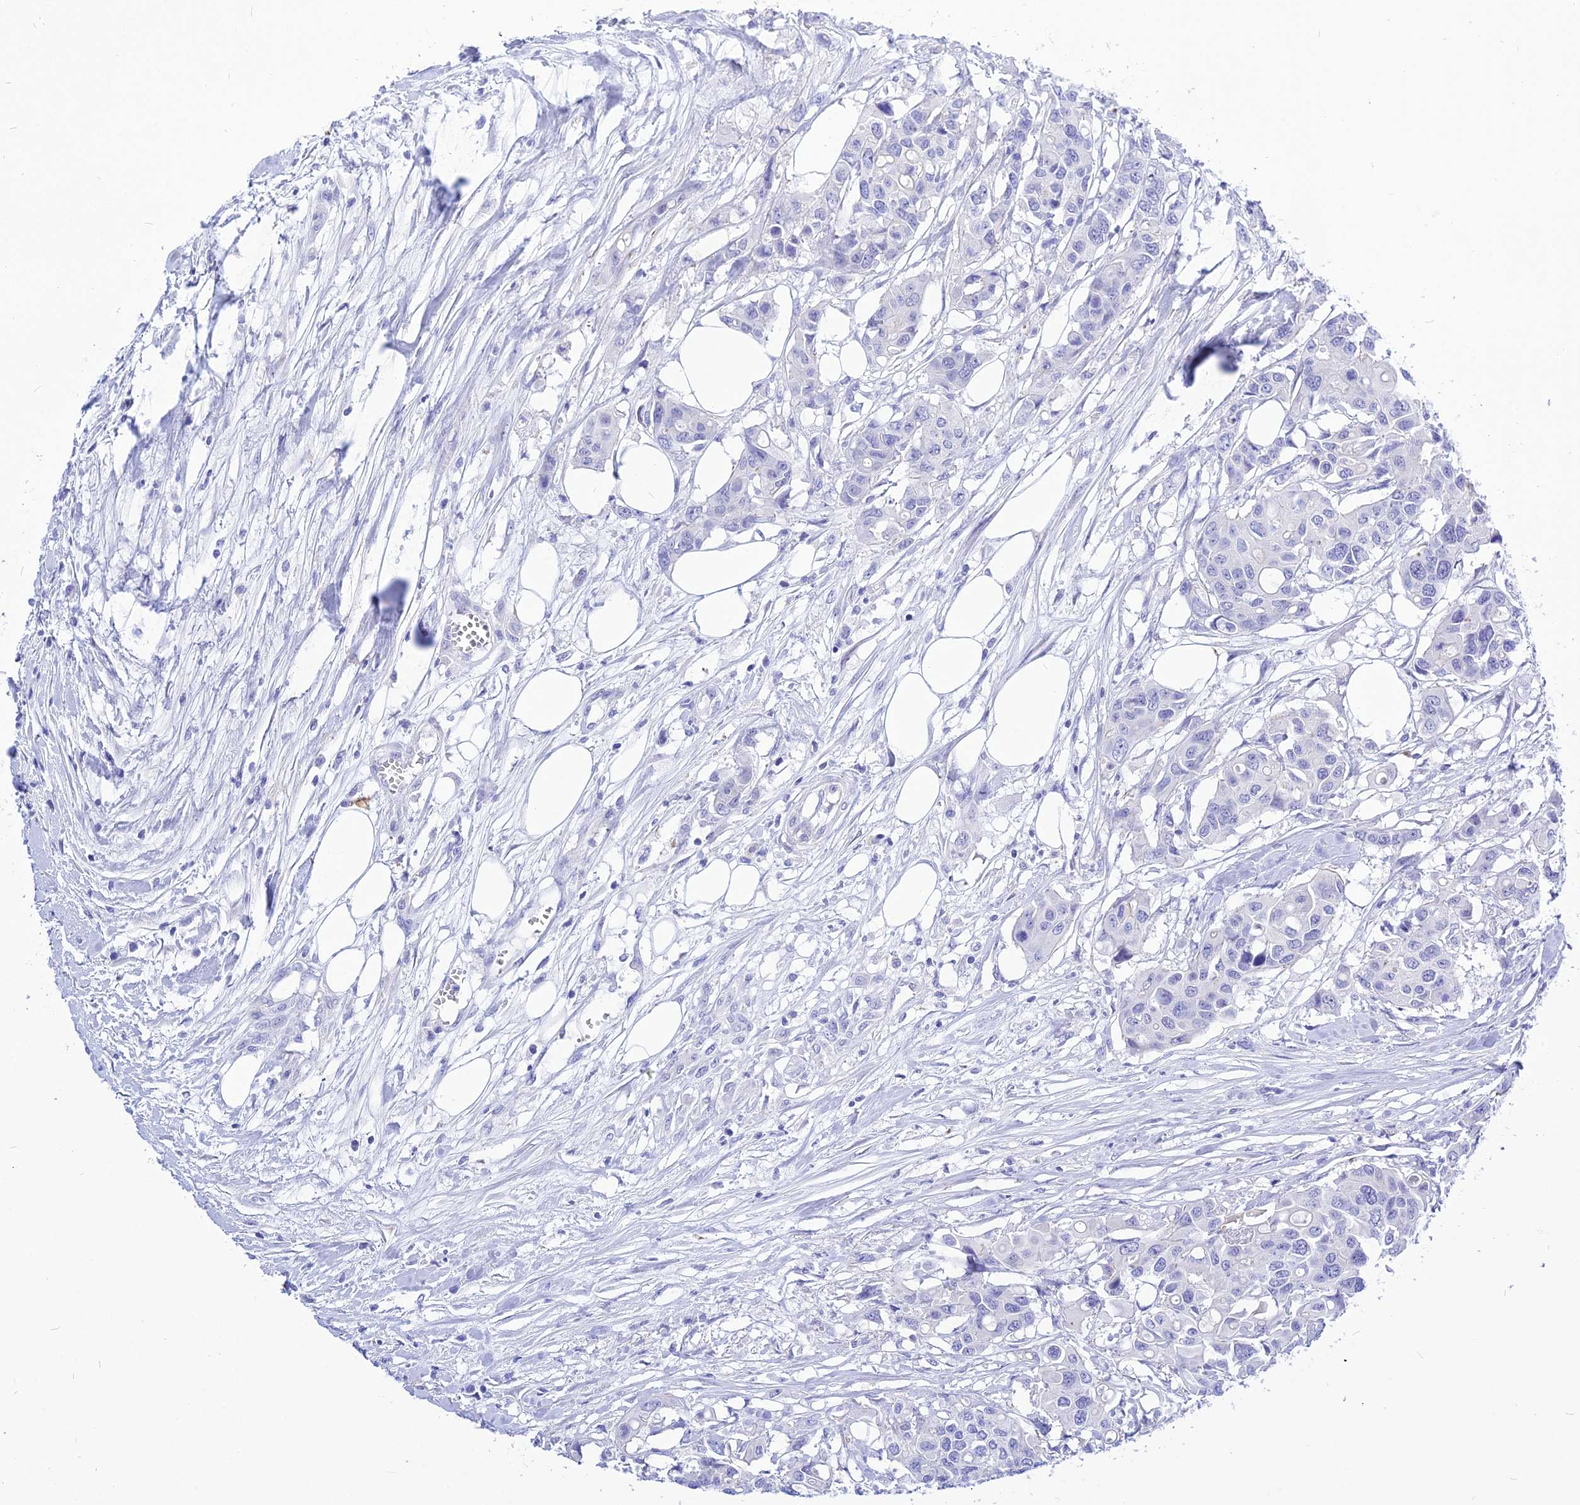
{"staining": {"intensity": "negative", "quantity": "none", "location": "none"}, "tissue": "colorectal cancer", "cell_type": "Tumor cells", "image_type": "cancer", "snomed": [{"axis": "morphology", "description": "Adenocarcinoma, NOS"}, {"axis": "topography", "description": "Colon"}], "caption": "A photomicrograph of human colorectal cancer is negative for staining in tumor cells.", "gene": "DEFB107A", "patient": {"sex": "male", "age": 77}}